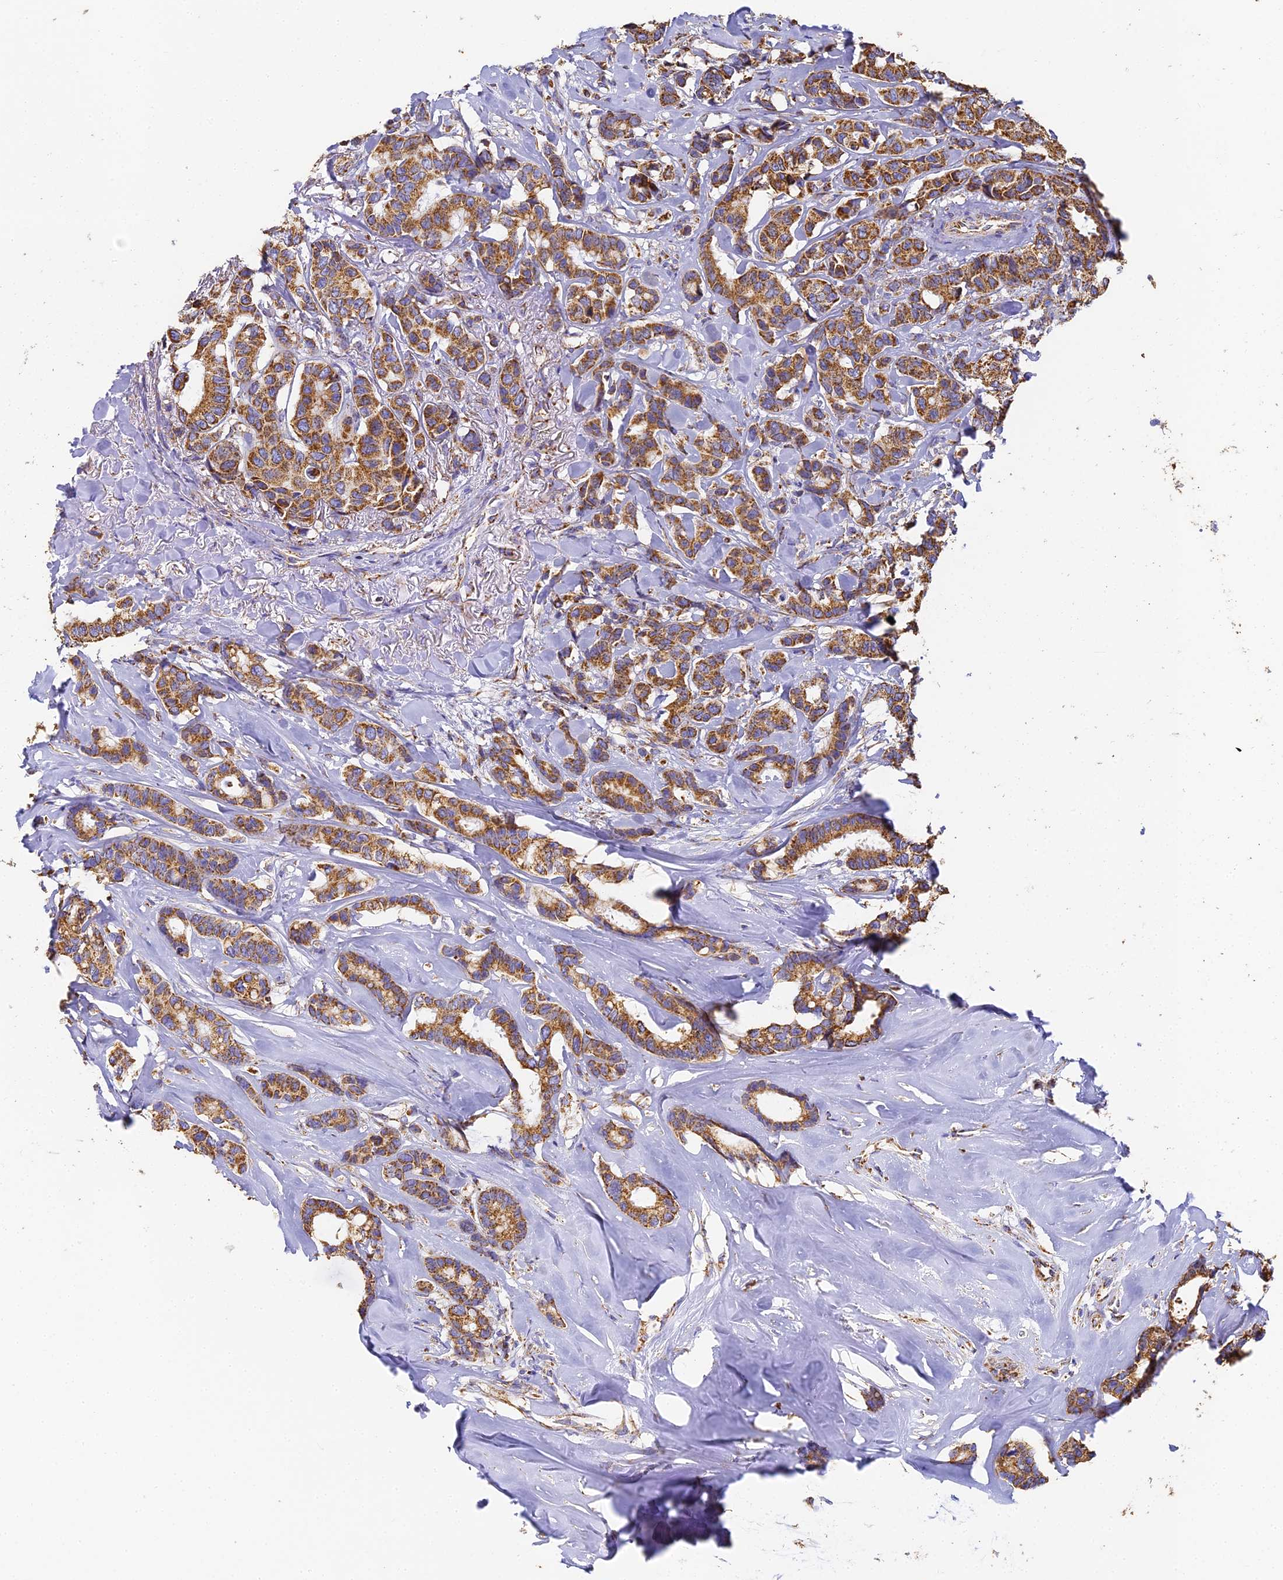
{"staining": {"intensity": "moderate", "quantity": ">75%", "location": "cytoplasmic/membranous"}, "tissue": "breast cancer", "cell_type": "Tumor cells", "image_type": "cancer", "snomed": [{"axis": "morphology", "description": "Duct carcinoma"}, {"axis": "topography", "description": "Breast"}], "caption": "Brown immunohistochemical staining in breast cancer (invasive ductal carcinoma) shows moderate cytoplasmic/membranous positivity in approximately >75% of tumor cells.", "gene": "COX6C", "patient": {"sex": "female", "age": 87}}